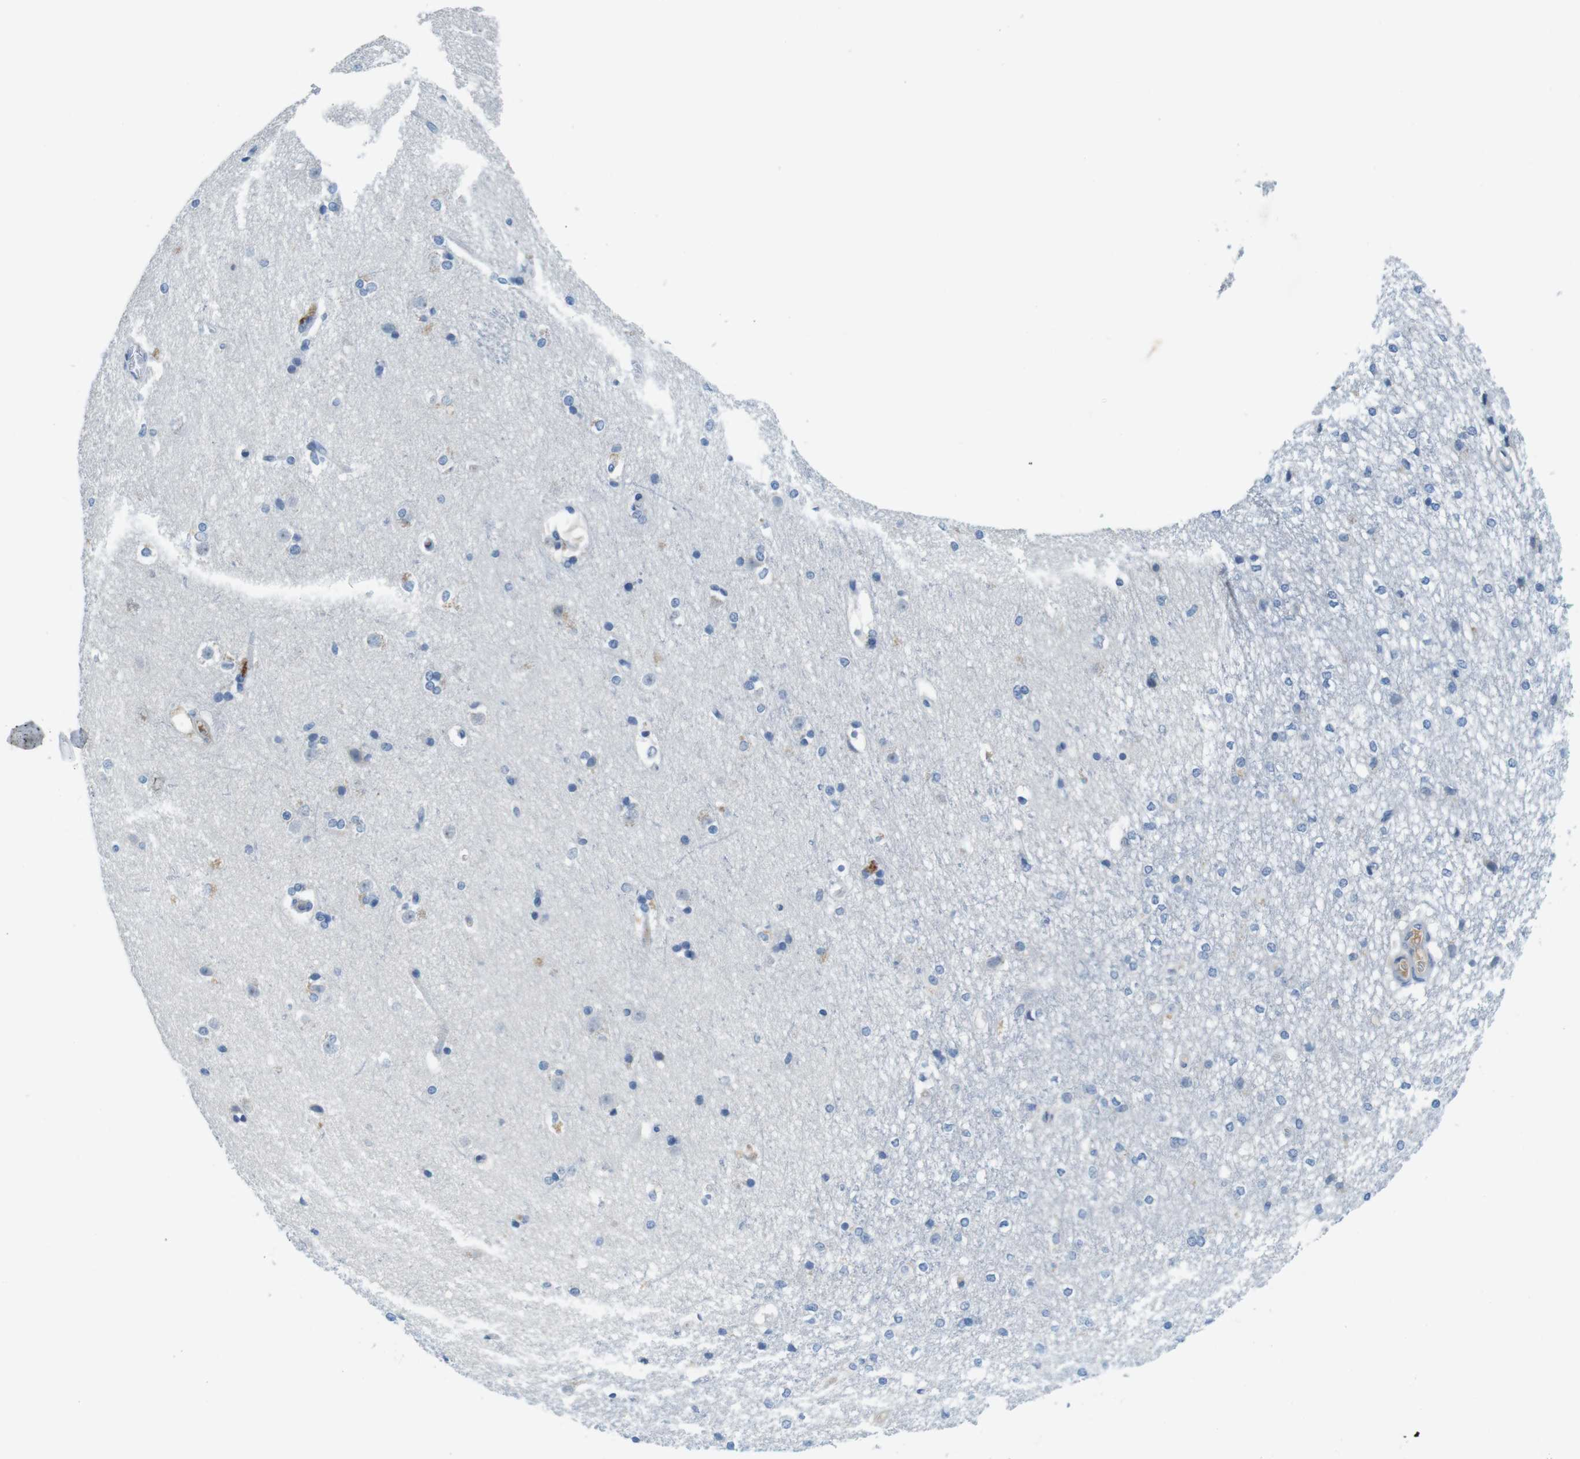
{"staining": {"intensity": "negative", "quantity": "none", "location": "none"}, "tissue": "caudate", "cell_type": "Glial cells", "image_type": "normal", "snomed": [{"axis": "morphology", "description": "Normal tissue, NOS"}, {"axis": "topography", "description": "Lateral ventricle wall"}], "caption": "Immunohistochemical staining of normal caudate displays no significant positivity in glial cells.", "gene": "SLC35A3", "patient": {"sex": "female", "age": 19}}